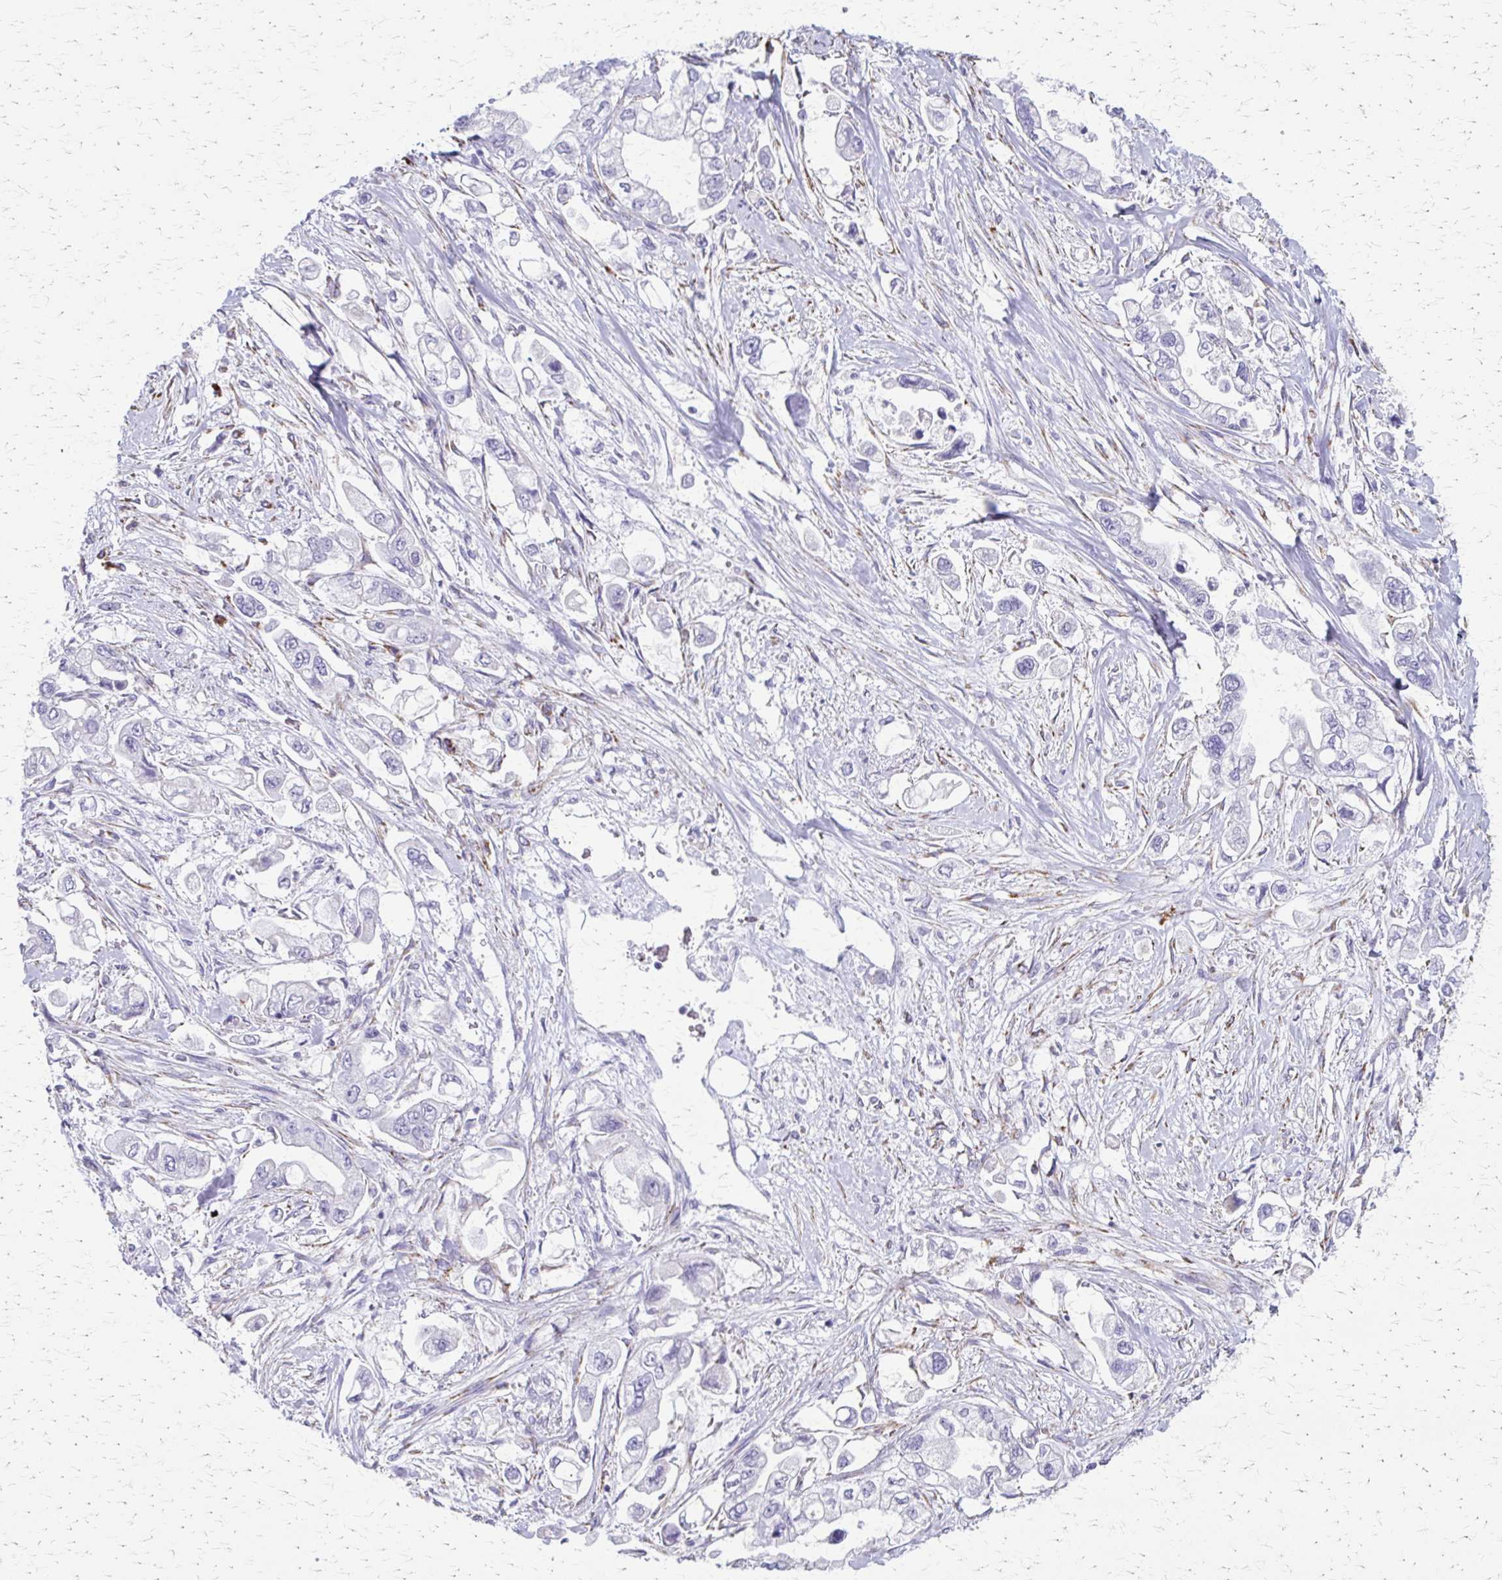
{"staining": {"intensity": "negative", "quantity": "none", "location": "none"}, "tissue": "stomach cancer", "cell_type": "Tumor cells", "image_type": "cancer", "snomed": [{"axis": "morphology", "description": "Adenocarcinoma, NOS"}, {"axis": "topography", "description": "Stomach"}], "caption": "The photomicrograph displays no staining of tumor cells in stomach cancer. The staining was performed using DAB to visualize the protein expression in brown, while the nuclei were stained in blue with hematoxylin (Magnification: 20x).", "gene": "ZSCAN5B", "patient": {"sex": "male", "age": 62}}